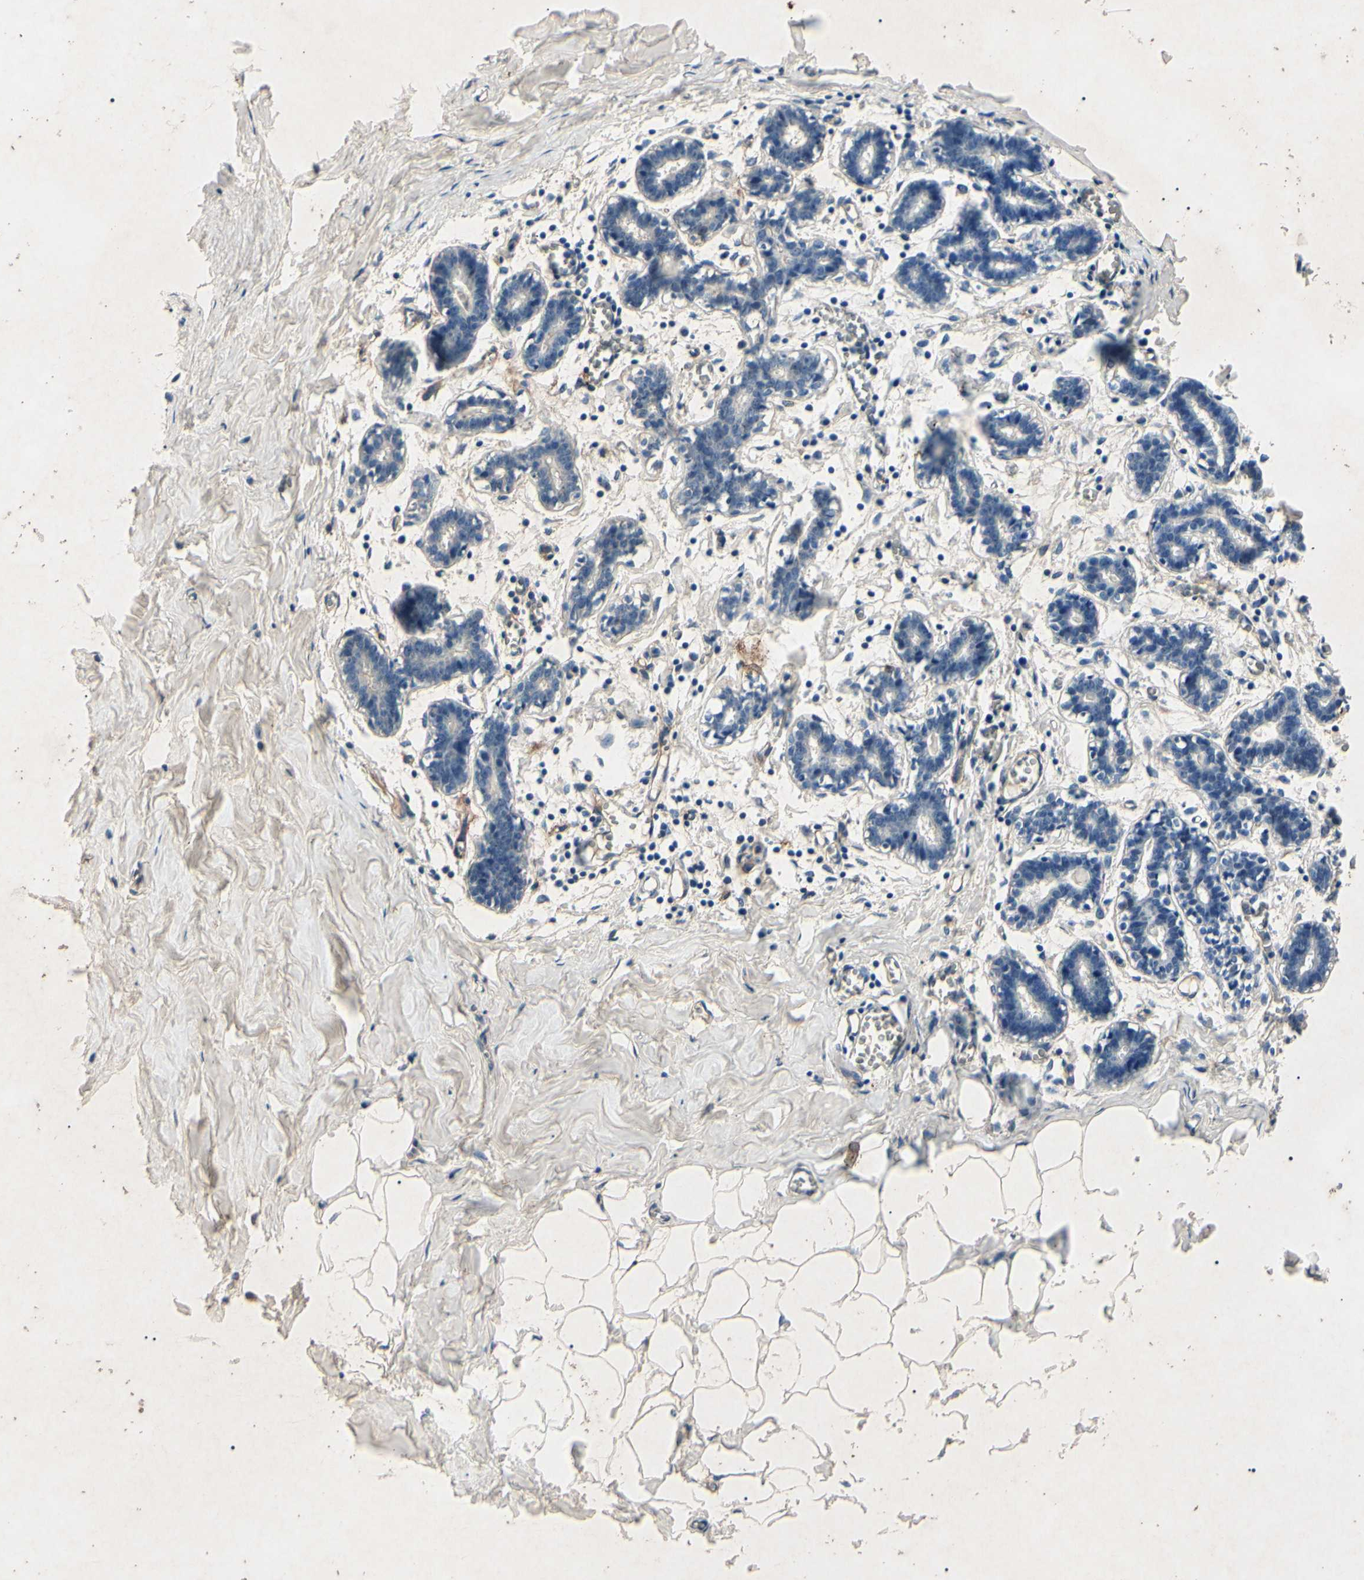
{"staining": {"intensity": "negative", "quantity": "none", "location": "none"}, "tissue": "breast", "cell_type": "Adipocytes", "image_type": "normal", "snomed": [{"axis": "morphology", "description": "Normal tissue, NOS"}, {"axis": "topography", "description": "Breast"}], "caption": "Breast stained for a protein using immunohistochemistry (IHC) reveals no expression adipocytes.", "gene": "AEBP1", "patient": {"sex": "female", "age": 27}}